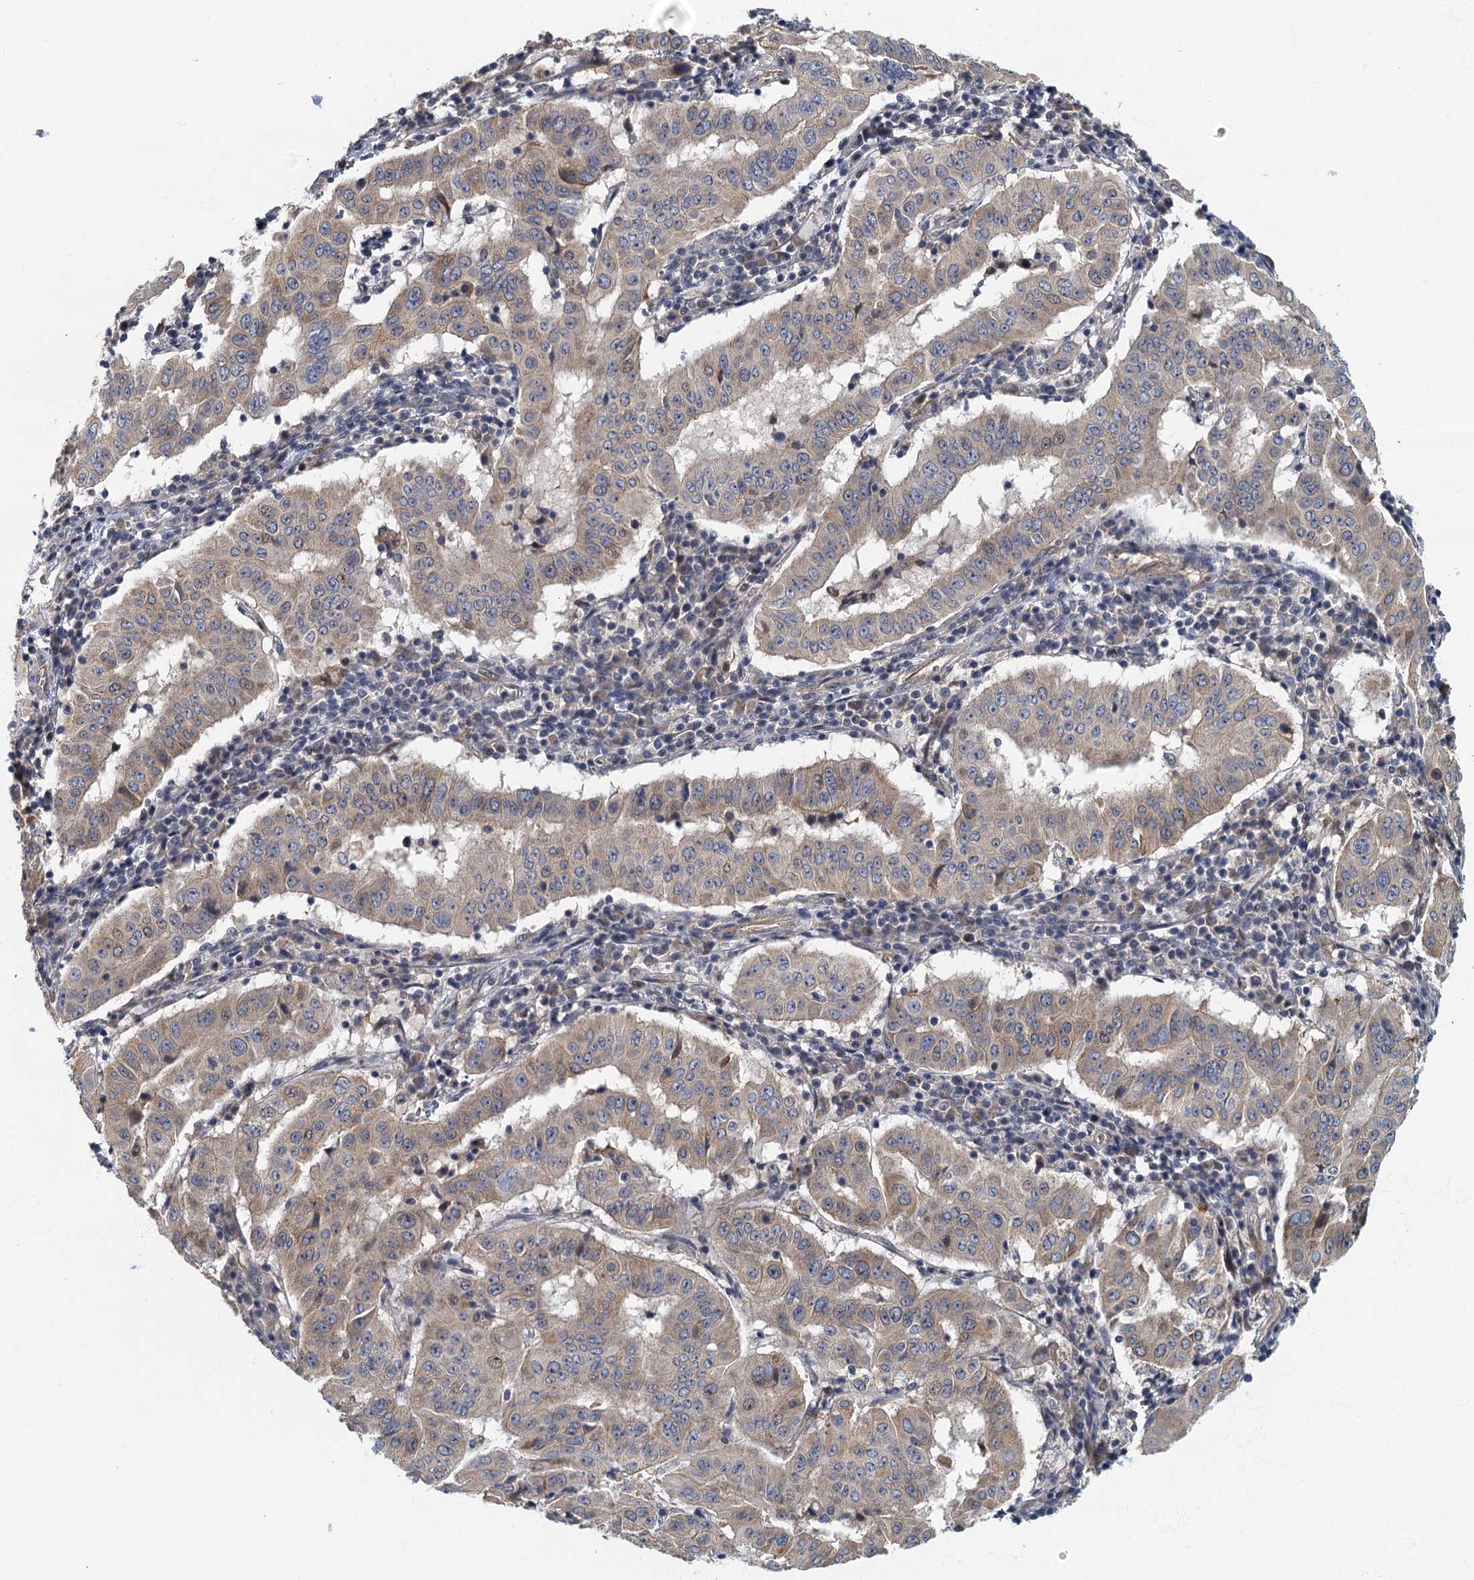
{"staining": {"intensity": "weak", "quantity": "25%-75%", "location": "cytoplasmic/membranous"}, "tissue": "pancreatic cancer", "cell_type": "Tumor cells", "image_type": "cancer", "snomed": [{"axis": "morphology", "description": "Adenocarcinoma, NOS"}, {"axis": "topography", "description": "Pancreas"}], "caption": "The image exhibits a brown stain indicating the presence of a protein in the cytoplasmic/membranous of tumor cells in pancreatic cancer (adenocarcinoma). Nuclei are stained in blue.", "gene": "CKAP2L", "patient": {"sex": "male", "age": 63}}